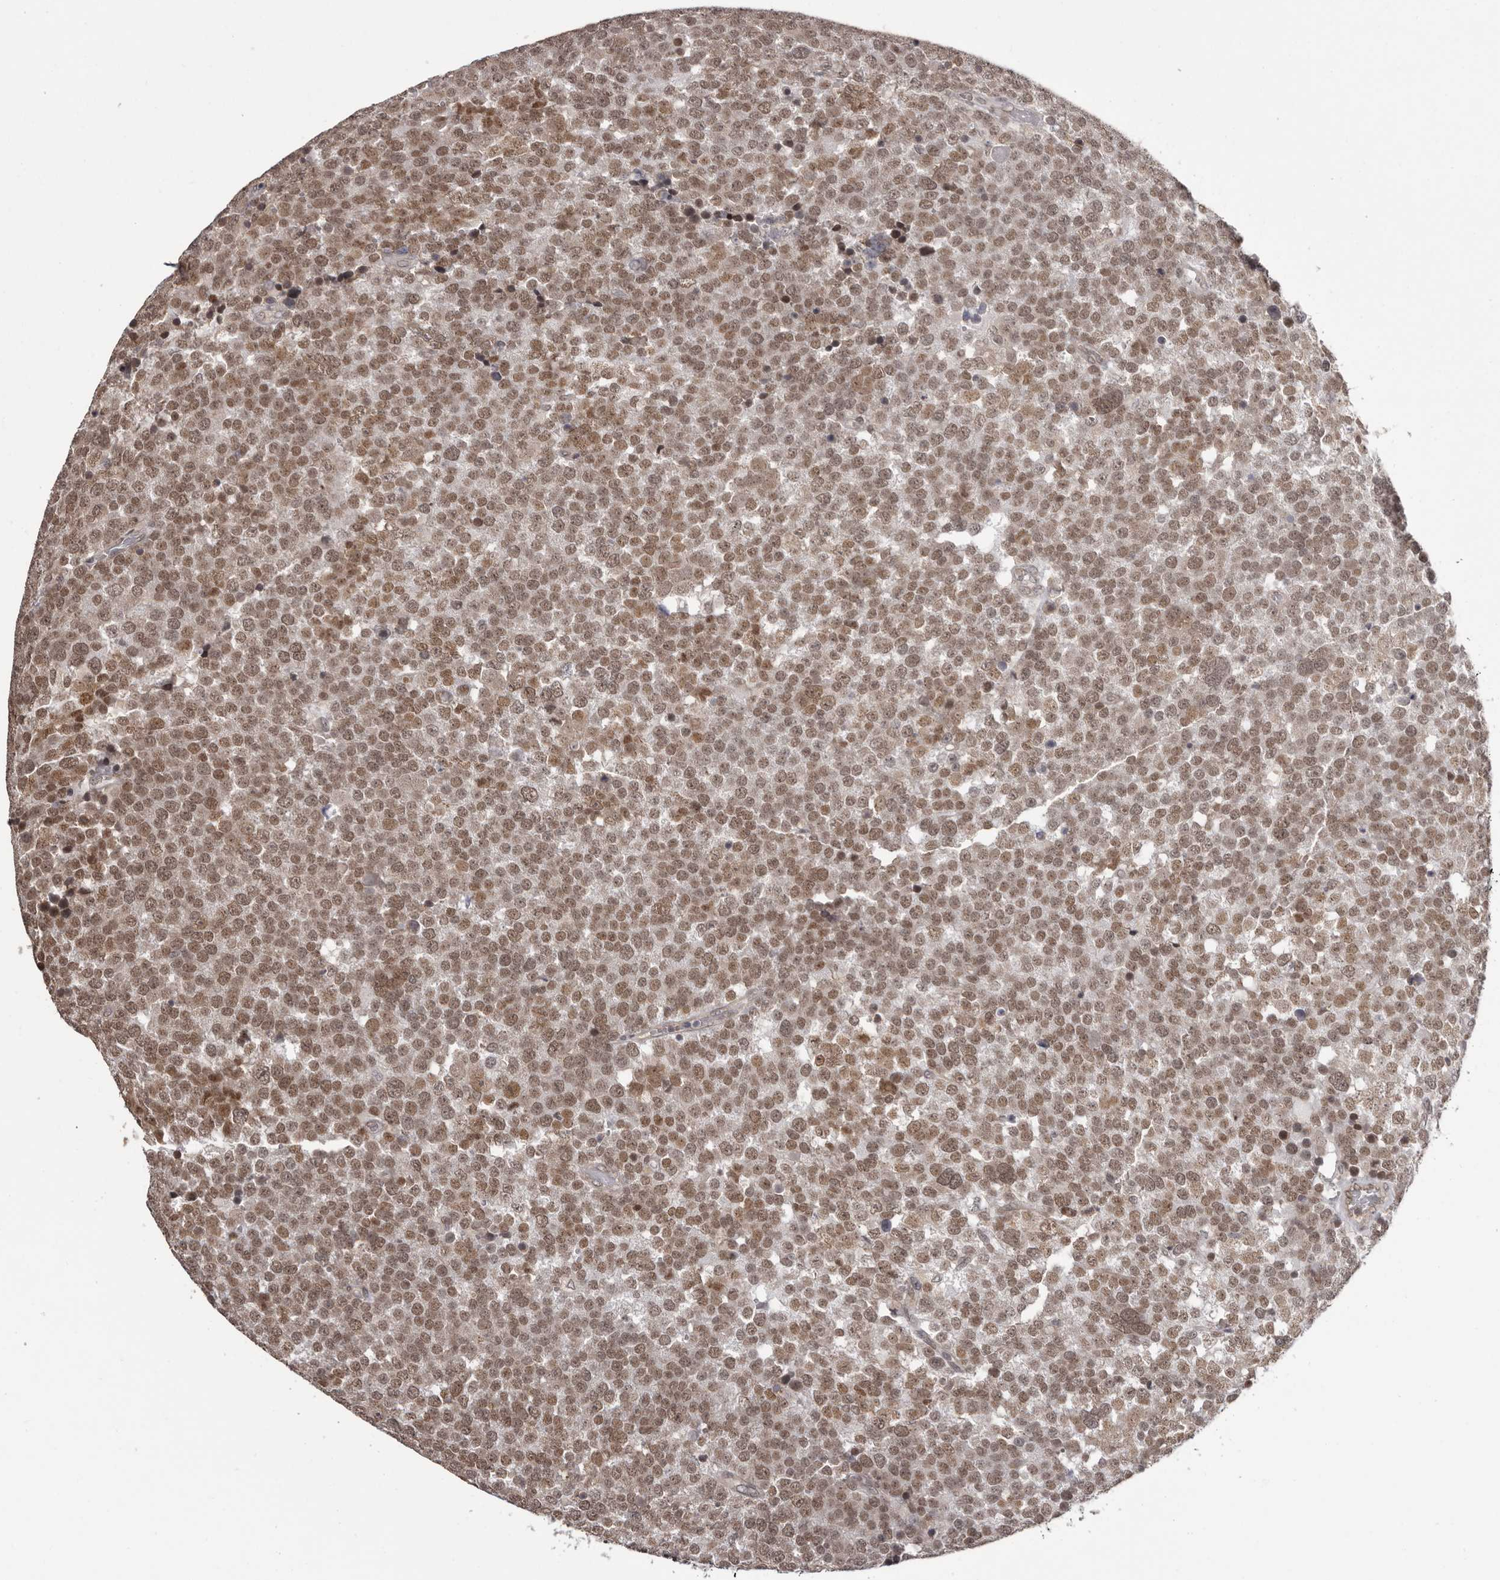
{"staining": {"intensity": "moderate", "quantity": ">75%", "location": "nuclear"}, "tissue": "testis cancer", "cell_type": "Tumor cells", "image_type": "cancer", "snomed": [{"axis": "morphology", "description": "Seminoma, NOS"}, {"axis": "topography", "description": "Testis"}], "caption": "Protein expression analysis of human seminoma (testis) reveals moderate nuclear positivity in approximately >75% of tumor cells.", "gene": "RNF2", "patient": {"sex": "male", "age": 71}}